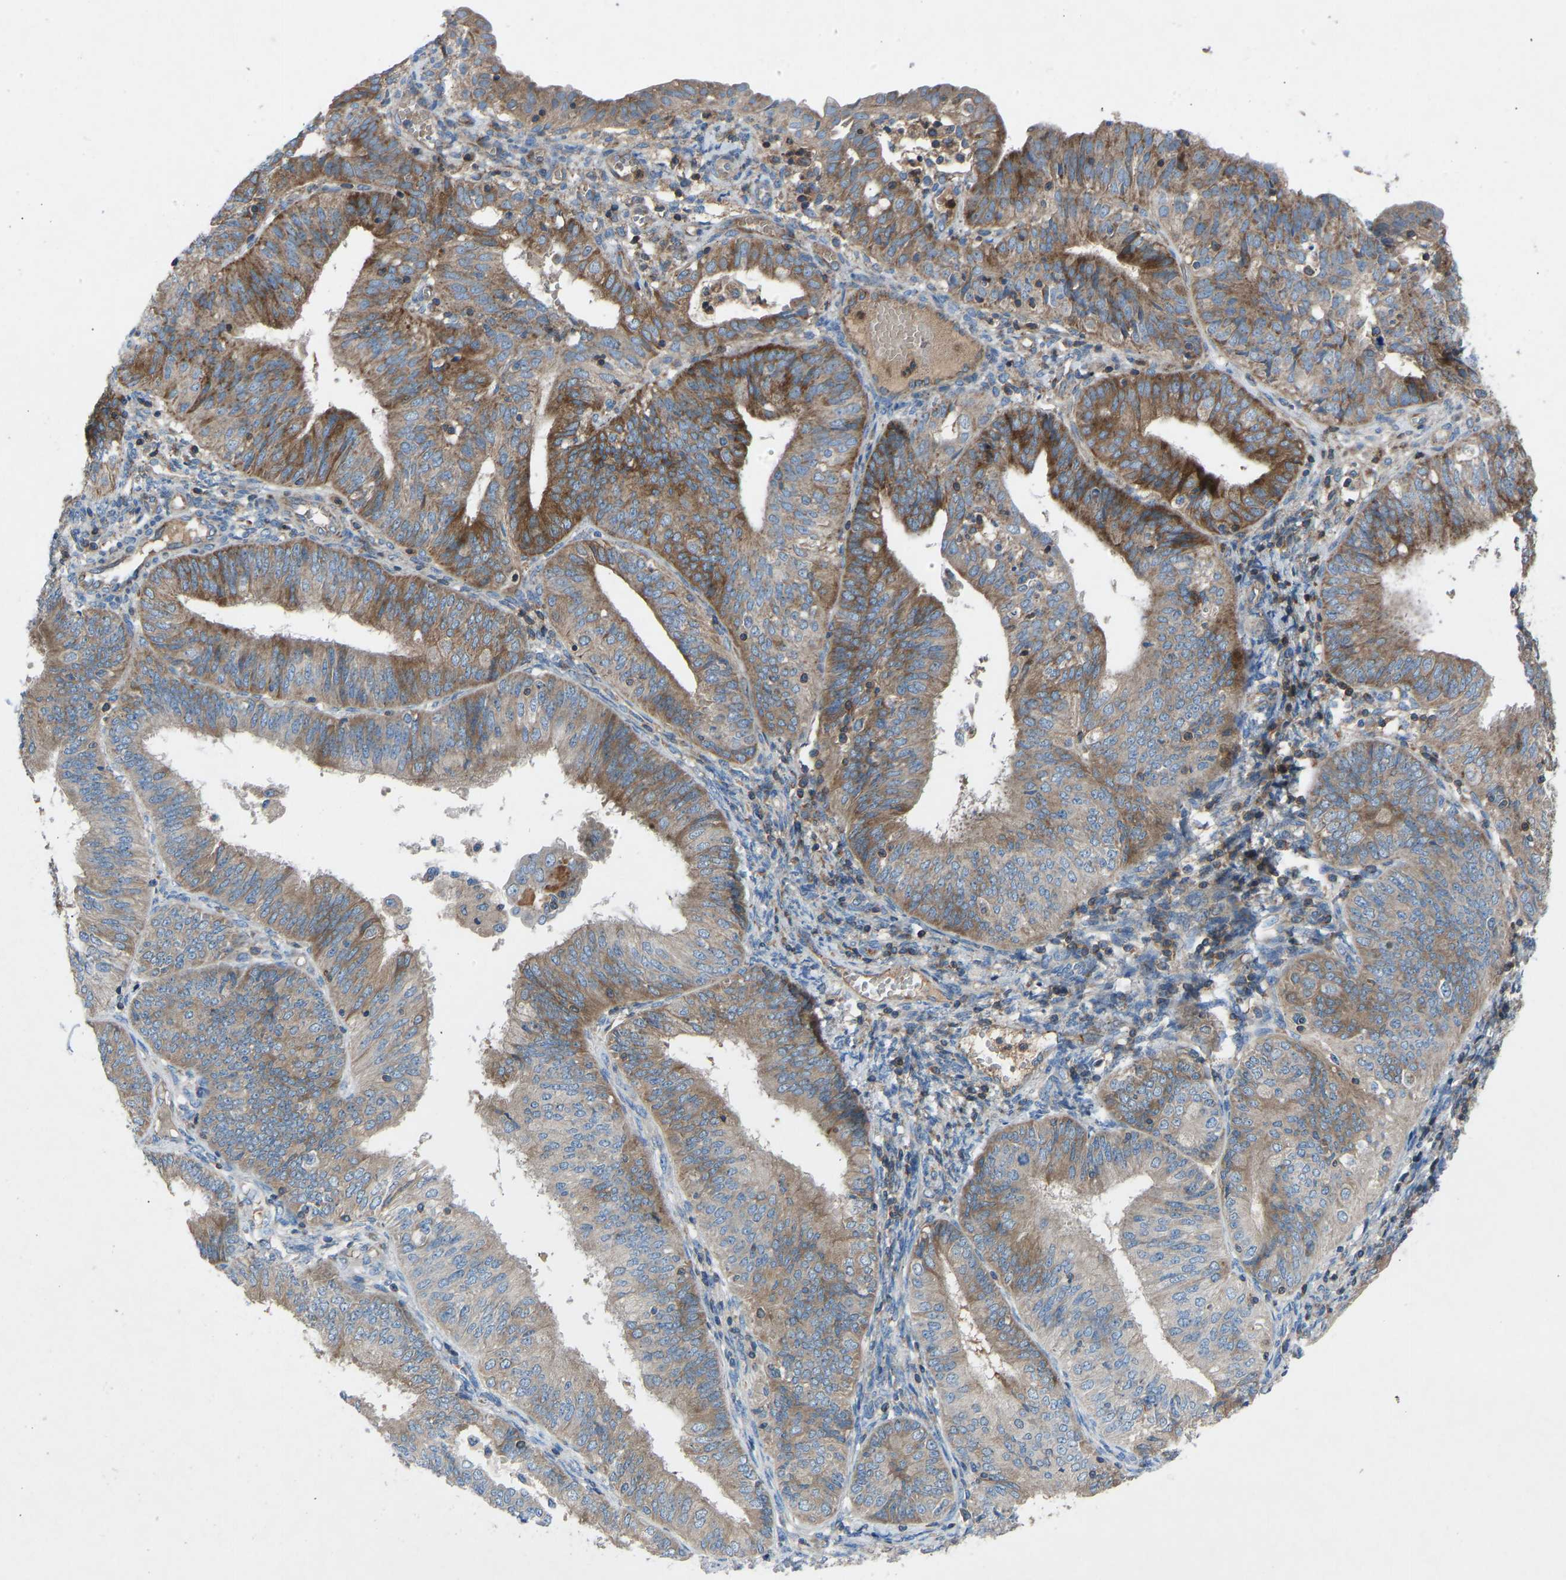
{"staining": {"intensity": "moderate", "quantity": ">75%", "location": "cytoplasmic/membranous"}, "tissue": "endometrial cancer", "cell_type": "Tumor cells", "image_type": "cancer", "snomed": [{"axis": "morphology", "description": "Adenocarcinoma, NOS"}, {"axis": "topography", "description": "Endometrium"}], "caption": "There is medium levels of moderate cytoplasmic/membranous expression in tumor cells of endometrial cancer (adenocarcinoma), as demonstrated by immunohistochemical staining (brown color).", "gene": "GRK6", "patient": {"sex": "female", "age": 58}}